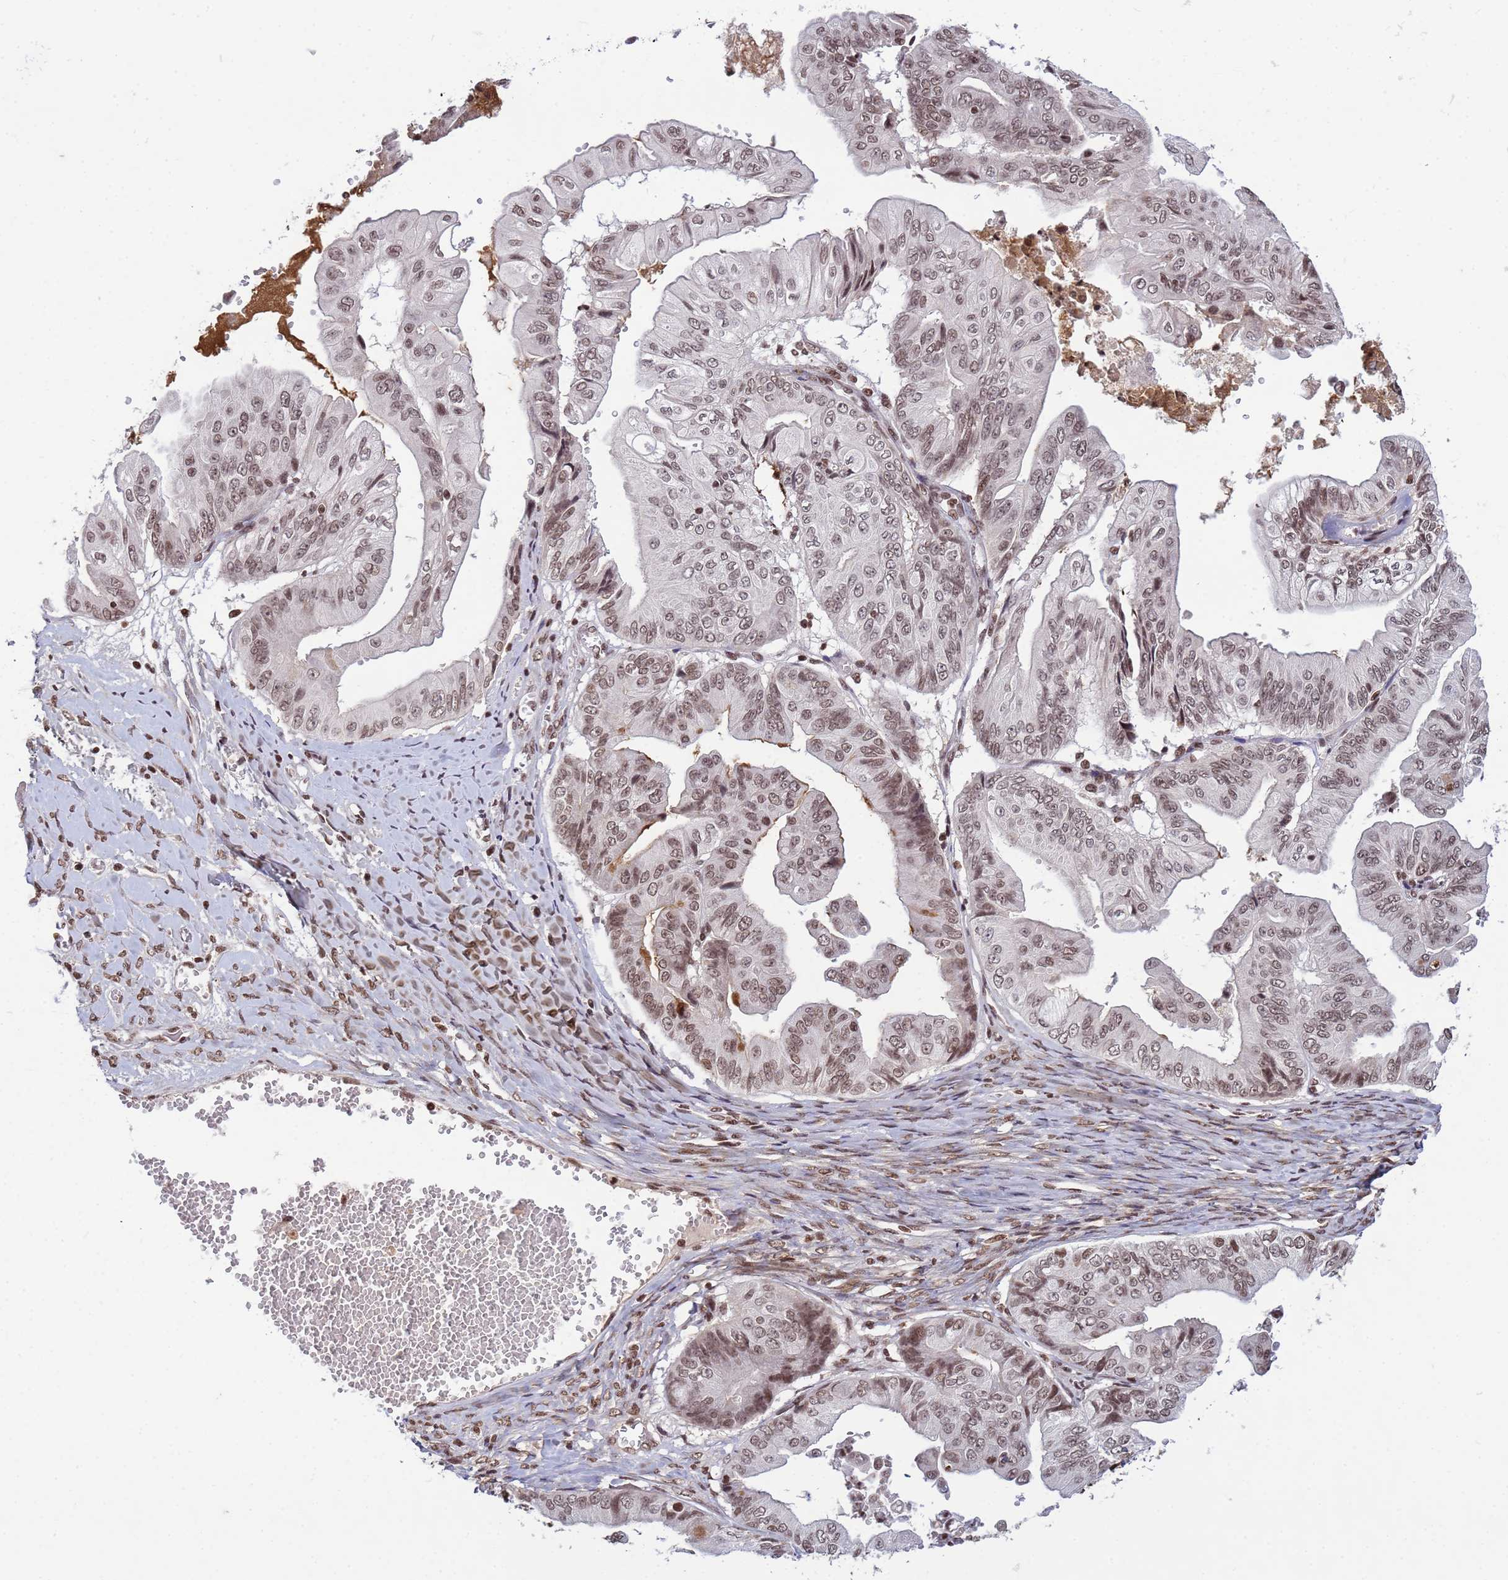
{"staining": {"intensity": "moderate", "quantity": ">75%", "location": "nuclear"}, "tissue": "ovarian cancer", "cell_type": "Tumor cells", "image_type": "cancer", "snomed": [{"axis": "morphology", "description": "Cystadenocarcinoma, mucinous, NOS"}, {"axis": "topography", "description": "Ovary"}], "caption": "Moderate nuclear positivity for a protein is appreciated in approximately >75% of tumor cells of mucinous cystadenocarcinoma (ovarian) using immunohistochemistry (IHC).", "gene": "H3-3B", "patient": {"sex": "female", "age": 61}}